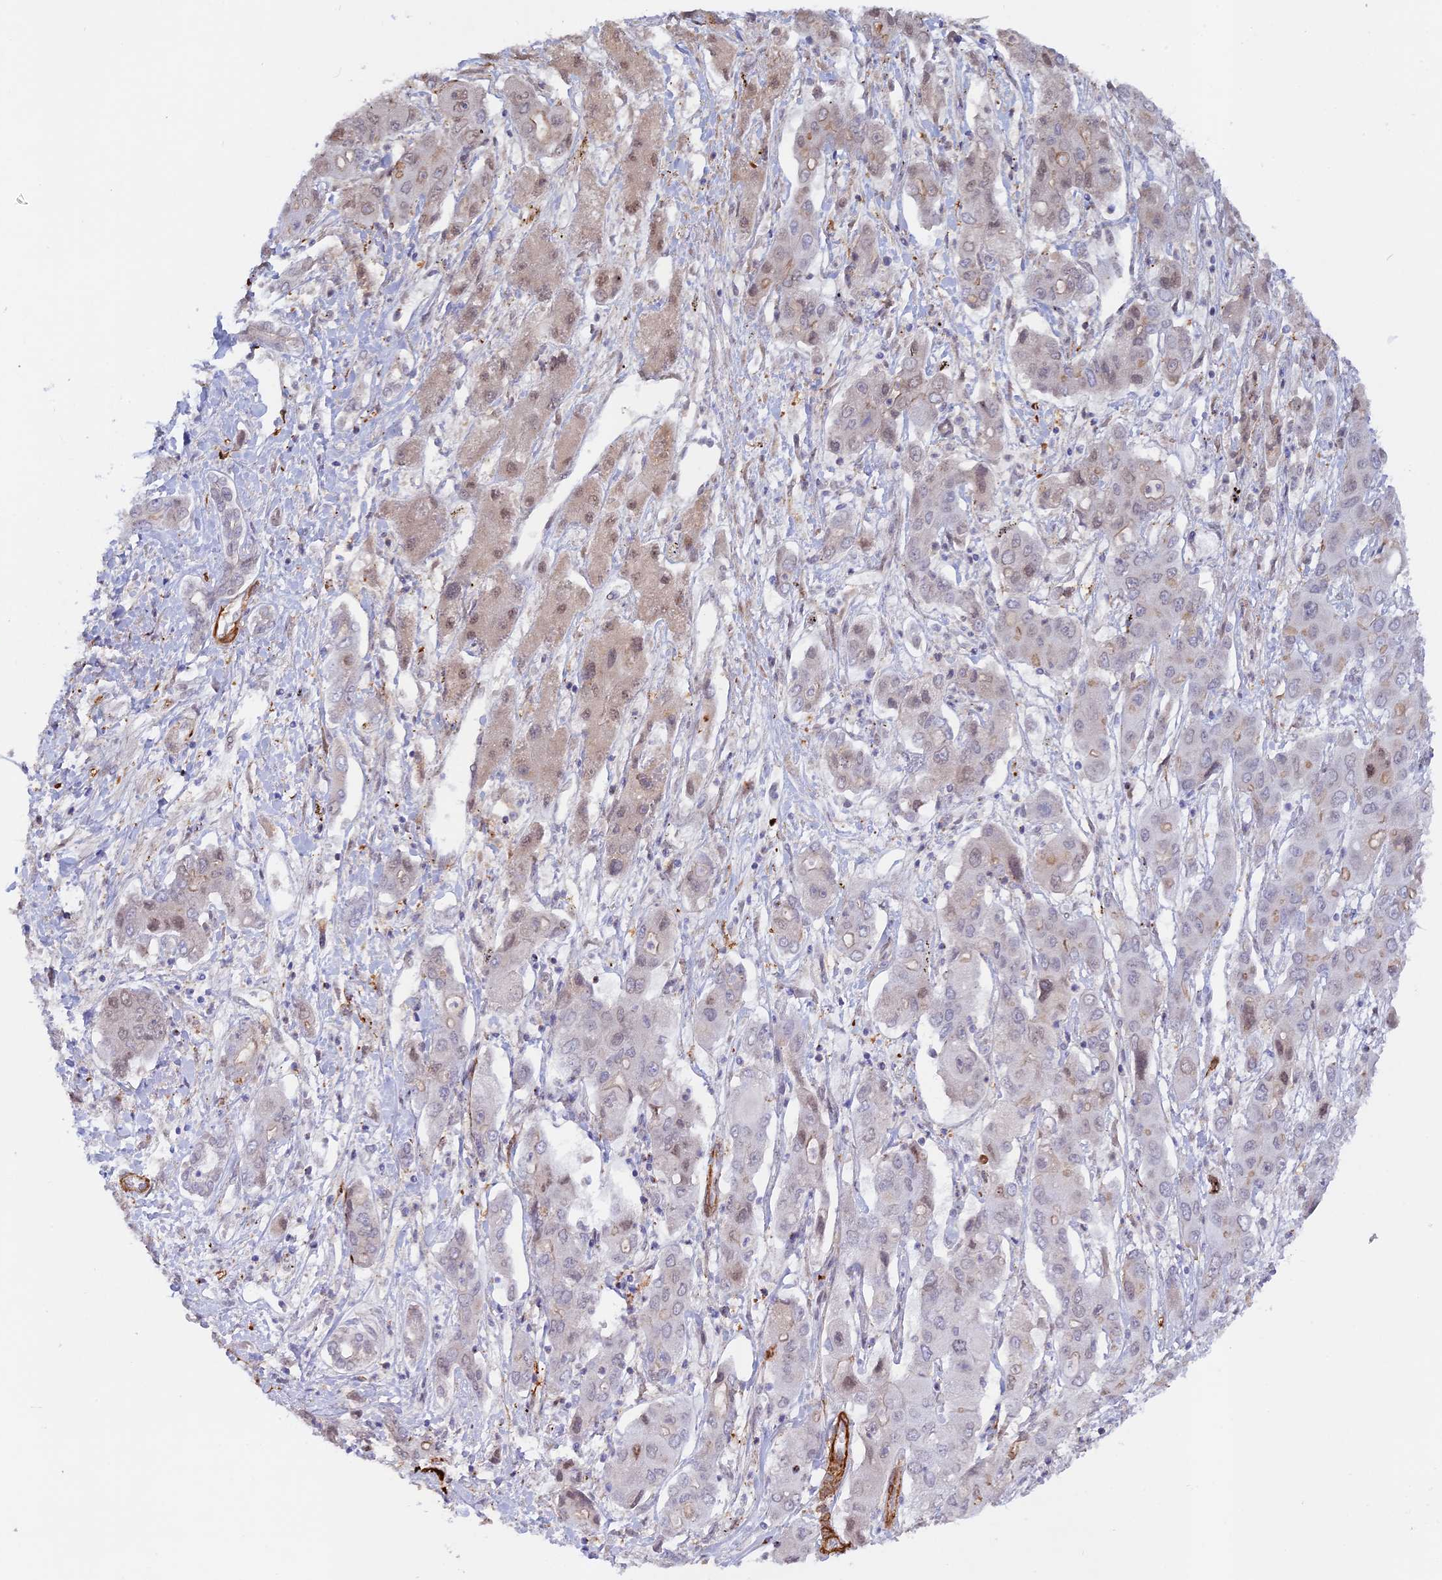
{"staining": {"intensity": "moderate", "quantity": "<25%", "location": "cytoplasmic/membranous"}, "tissue": "liver cancer", "cell_type": "Tumor cells", "image_type": "cancer", "snomed": [{"axis": "morphology", "description": "Cholangiocarcinoma"}, {"axis": "topography", "description": "Liver"}], "caption": "Tumor cells reveal low levels of moderate cytoplasmic/membranous expression in approximately <25% of cells in liver cancer. (Brightfield microscopy of DAB IHC at high magnification).", "gene": "CCDC154", "patient": {"sex": "male", "age": 67}}